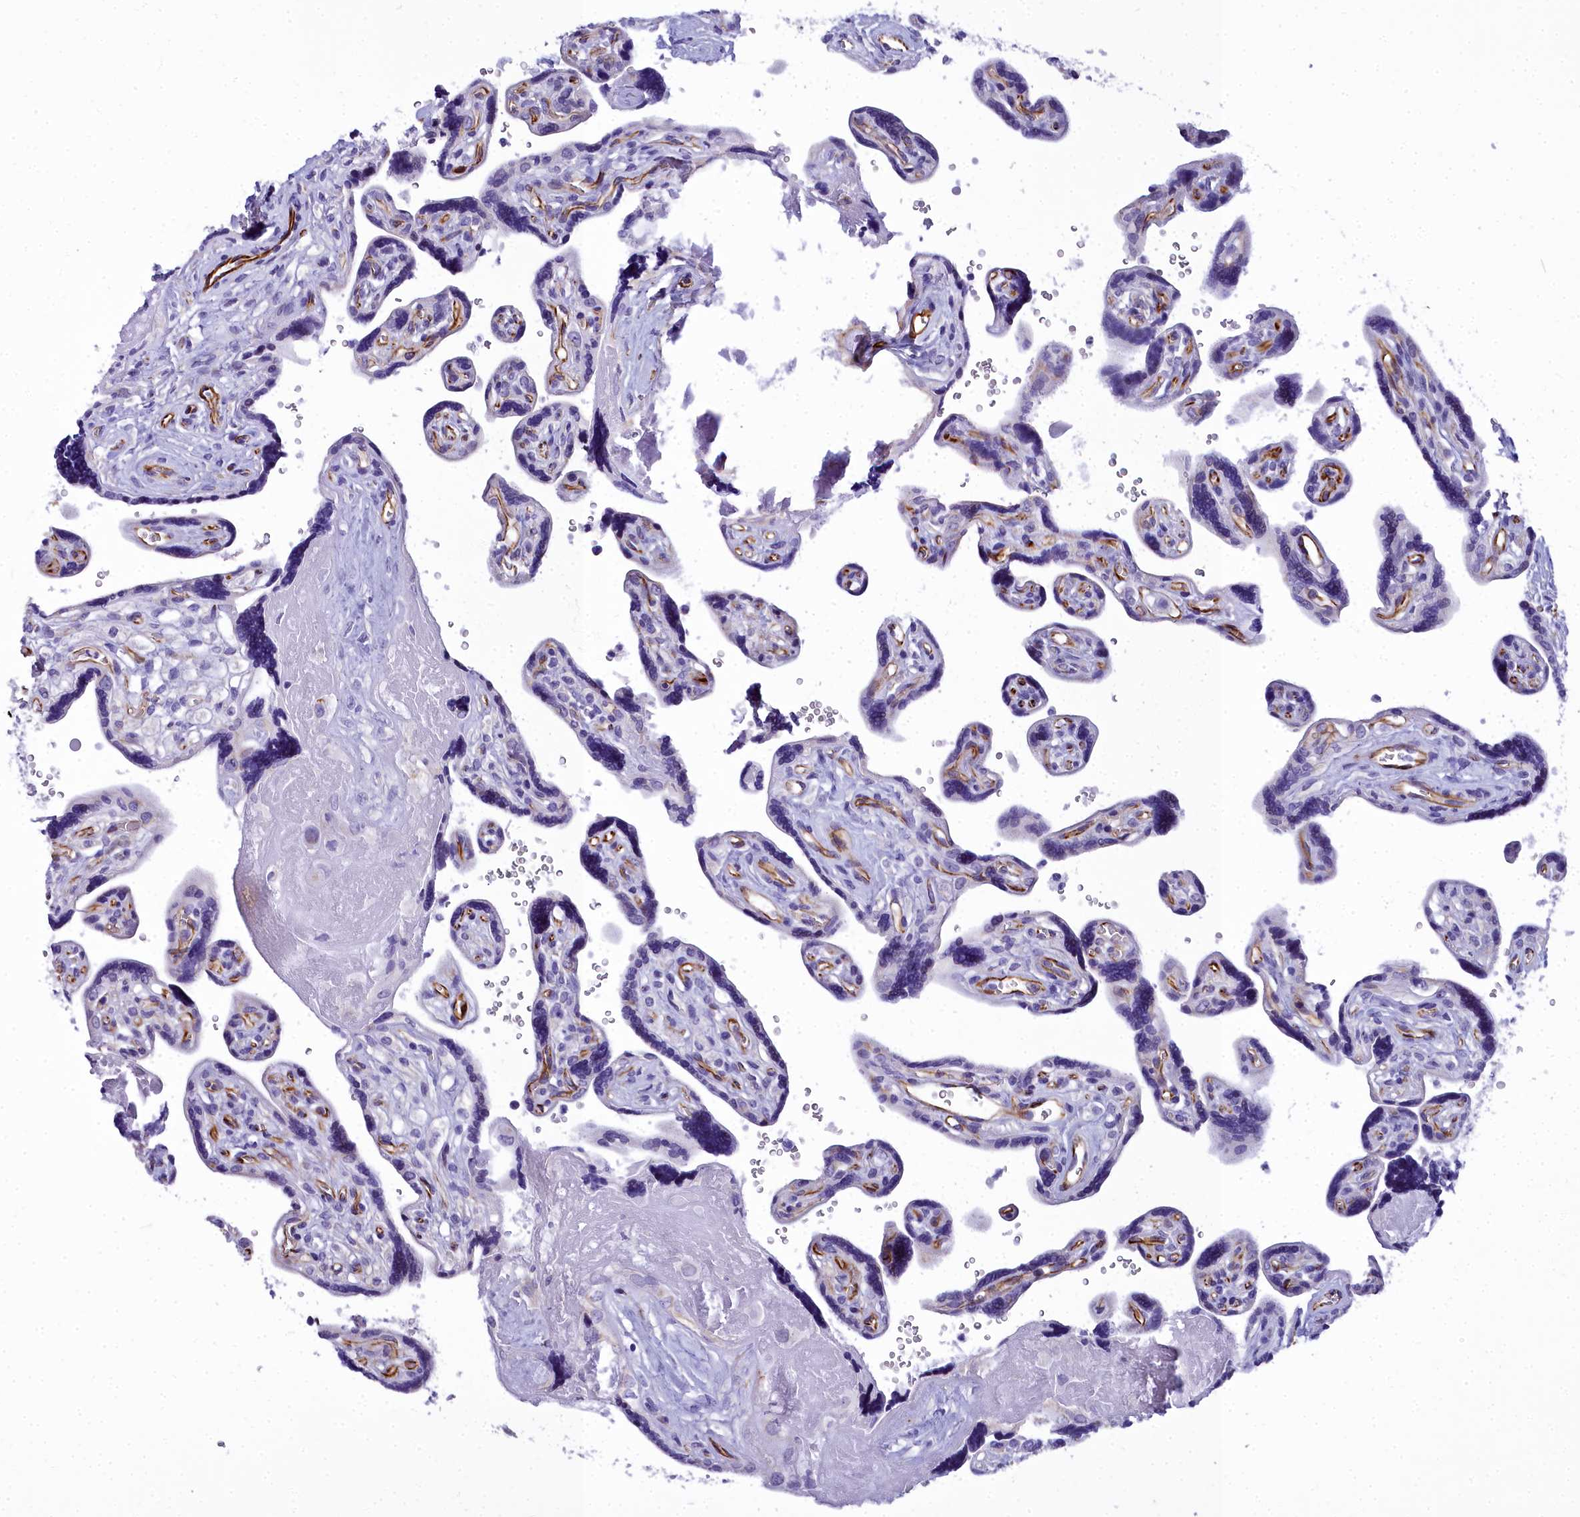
{"staining": {"intensity": "negative", "quantity": "none", "location": "none"}, "tissue": "placenta", "cell_type": "Decidual cells", "image_type": "normal", "snomed": [{"axis": "morphology", "description": "Normal tissue, NOS"}, {"axis": "topography", "description": "Placenta"}], "caption": "This histopathology image is of benign placenta stained with IHC to label a protein in brown with the nuclei are counter-stained blue. There is no staining in decidual cells. Nuclei are stained in blue.", "gene": "TIMM22", "patient": {"sex": "female", "age": 39}}